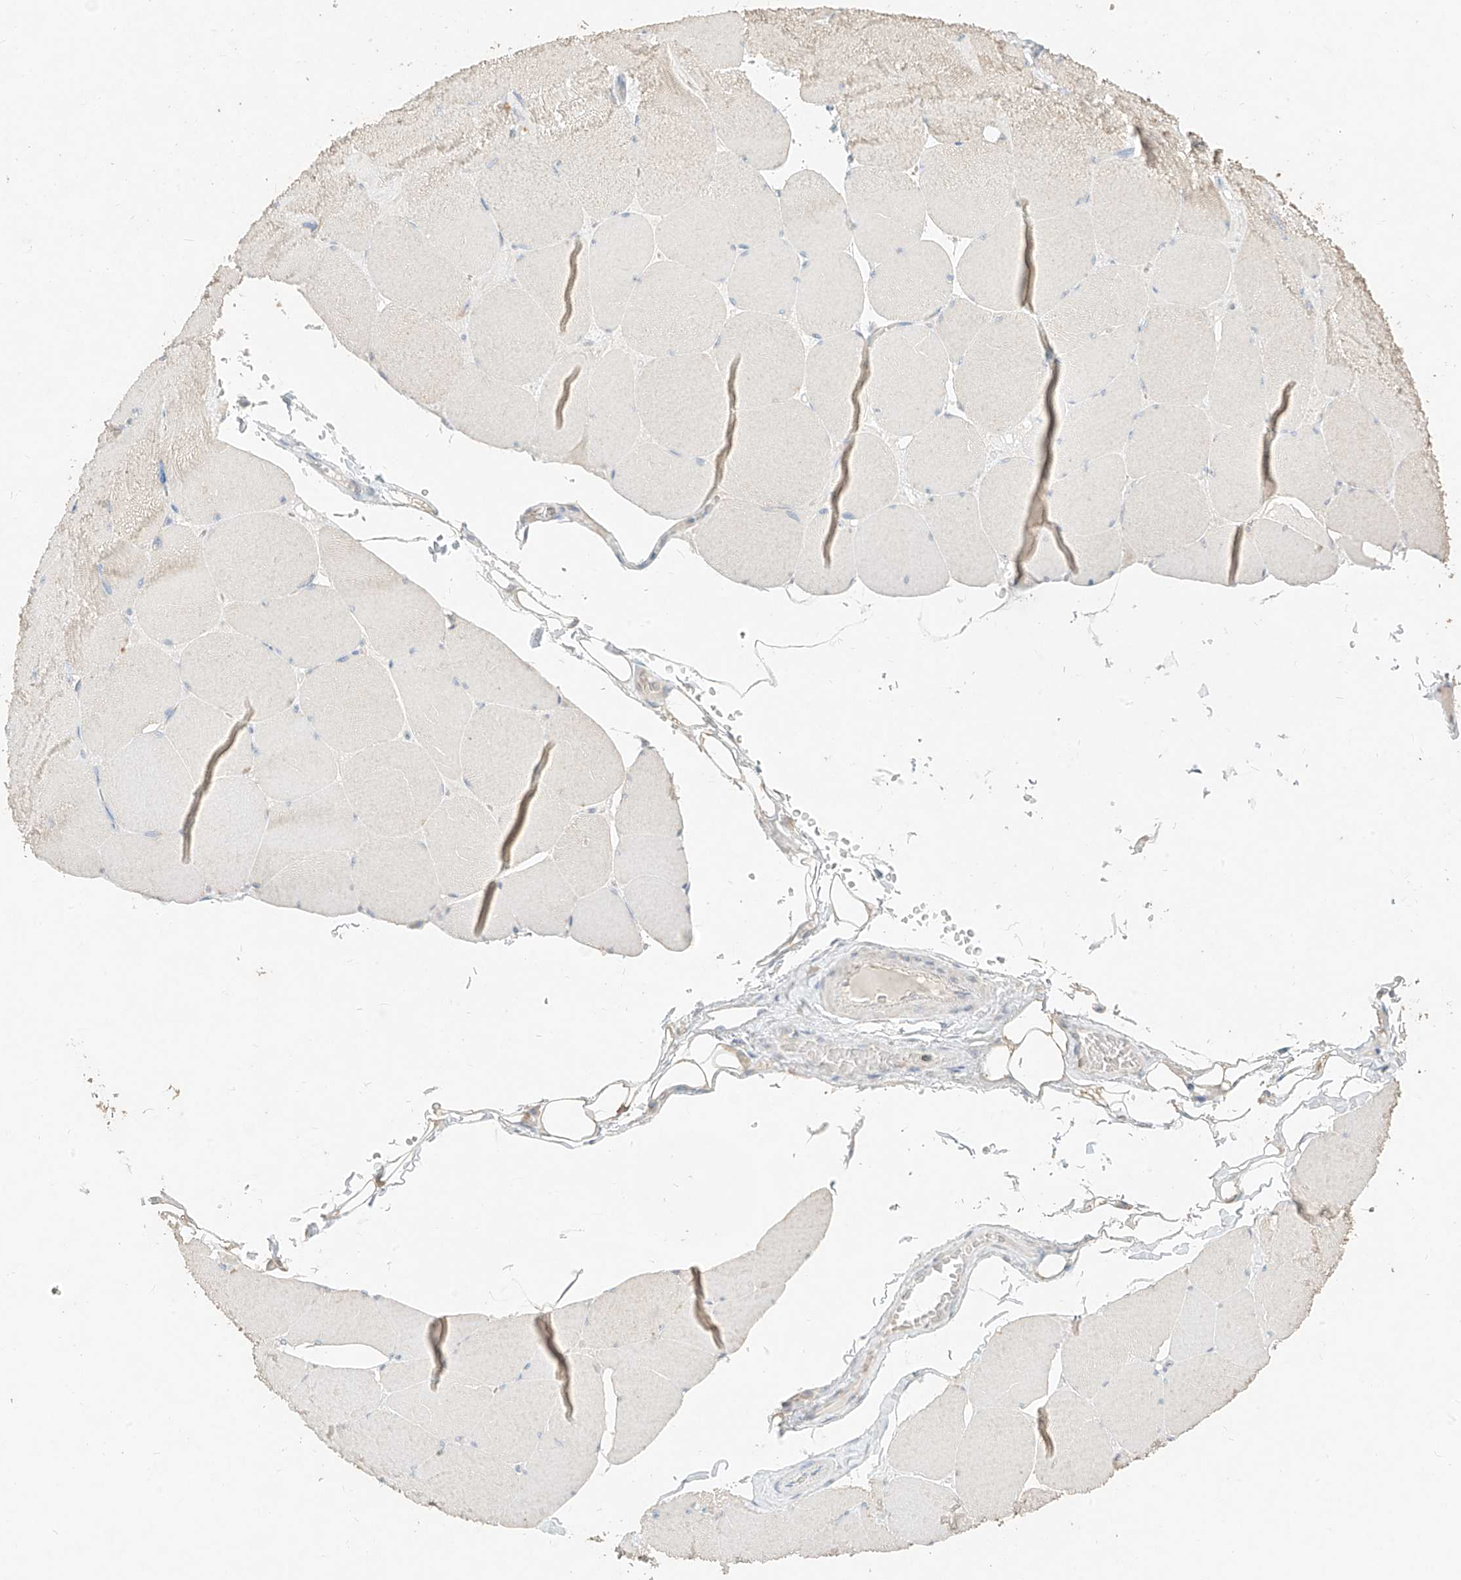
{"staining": {"intensity": "negative", "quantity": "none", "location": "none"}, "tissue": "skeletal muscle", "cell_type": "Myocytes", "image_type": "normal", "snomed": [{"axis": "morphology", "description": "Normal tissue, NOS"}, {"axis": "topography", "description": "Skeletal muscle"}, {"axis": "topography", "description": "Head-Neck"}], "caption": "This is a histopathology image of immunohistochemistry staining of benign skeletal muscle, which shows no positivity in myocytes.", "gene": "ZZEF1", "patient": {"sex": "male", "age": 66}}